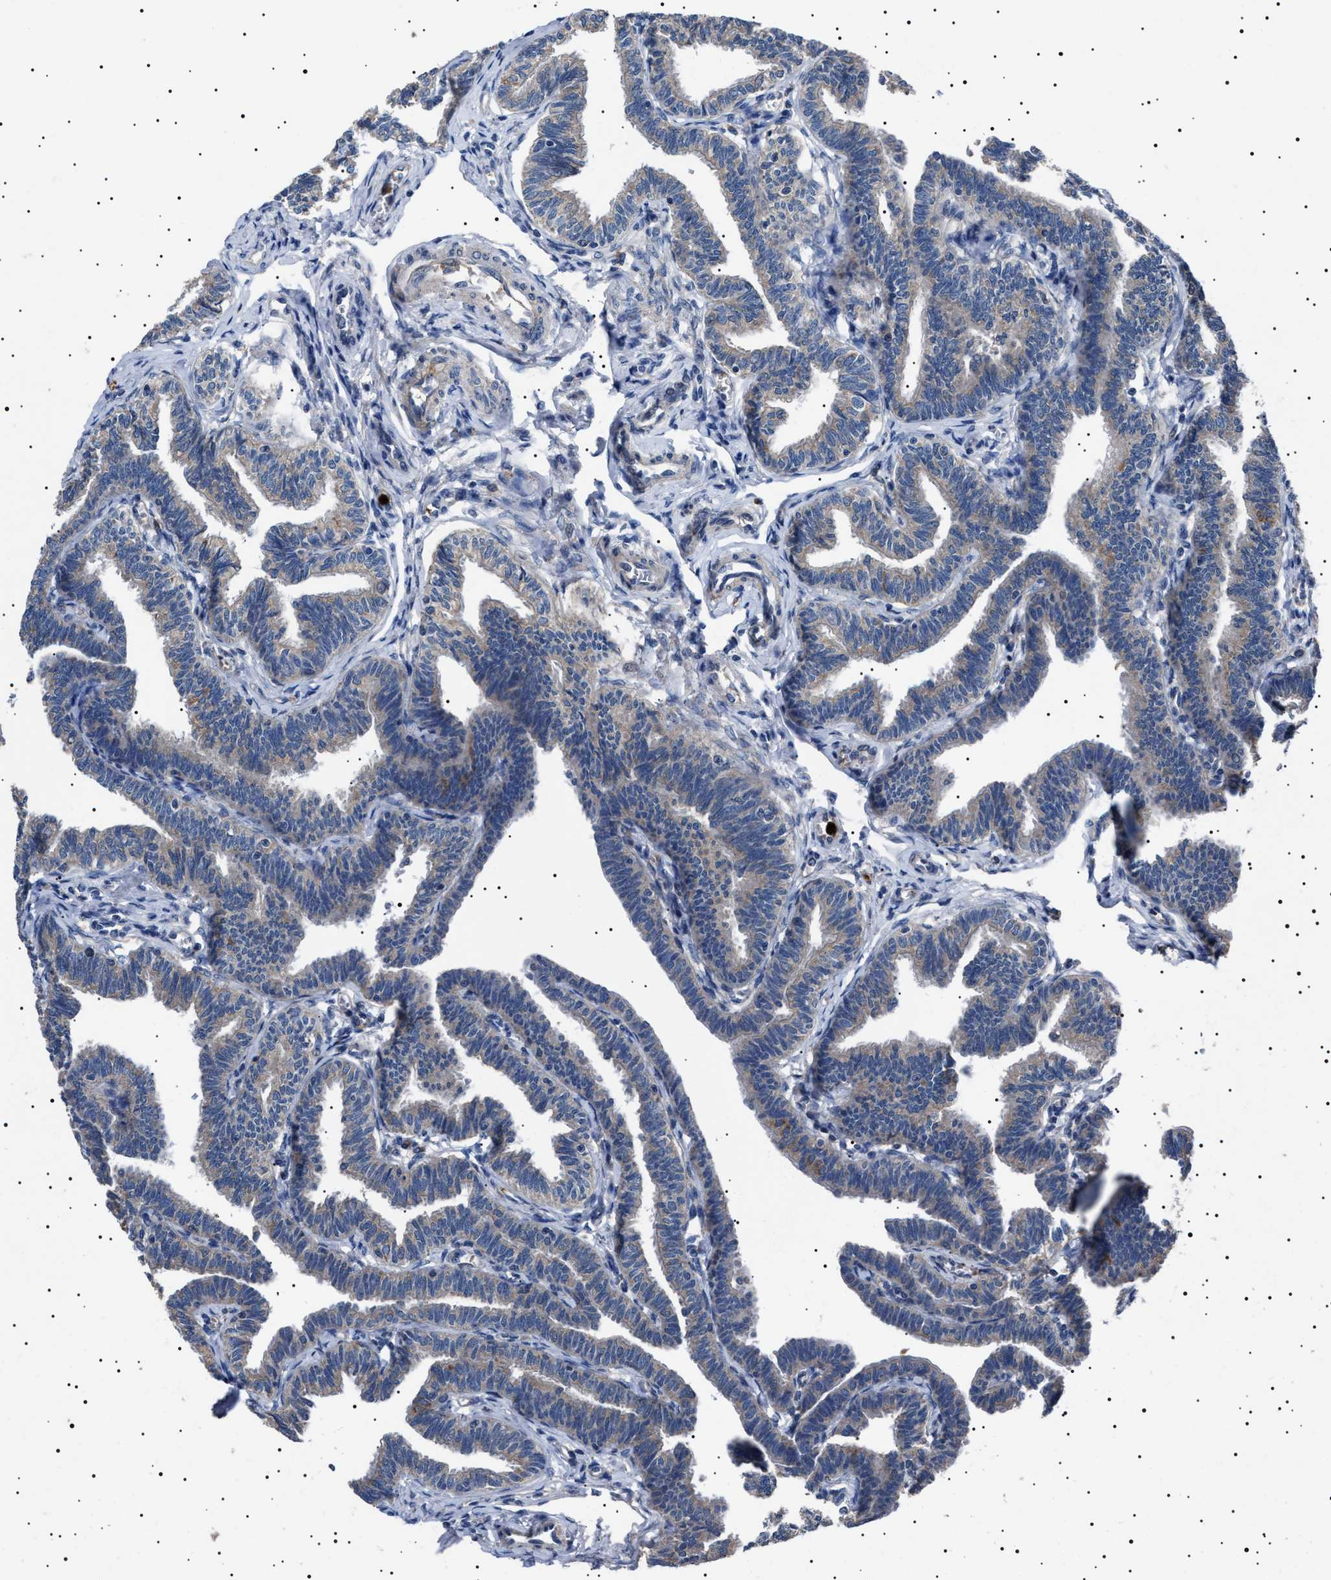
{"staining": {"intensity": "moderate", "quantity": "<25%", "location": "cytoplasmic/membranous"}, "tissue": "fallopian tube", "cell_type": "Glandular cells", "image_type": "normal", "snomed": [{"axis": "morphology", "description": "Normal tissue, NOS"}, {"axis": "topography", "description": "Fallopian tube"}, {"axis": "topography", "description": "Ovary"}], "caption": "IHC (DAB (3,3'-diaminobenzidine)) staining of unremarkable human fallopian tube displays moderate cytoplasmic/membranous protein staining in approximately <25% of glandular cells. (Brightfield microscopy of DAB IHC at high magnification).", "gene": "PTRH1", "patient": {"sex": "female", "age": 23}}